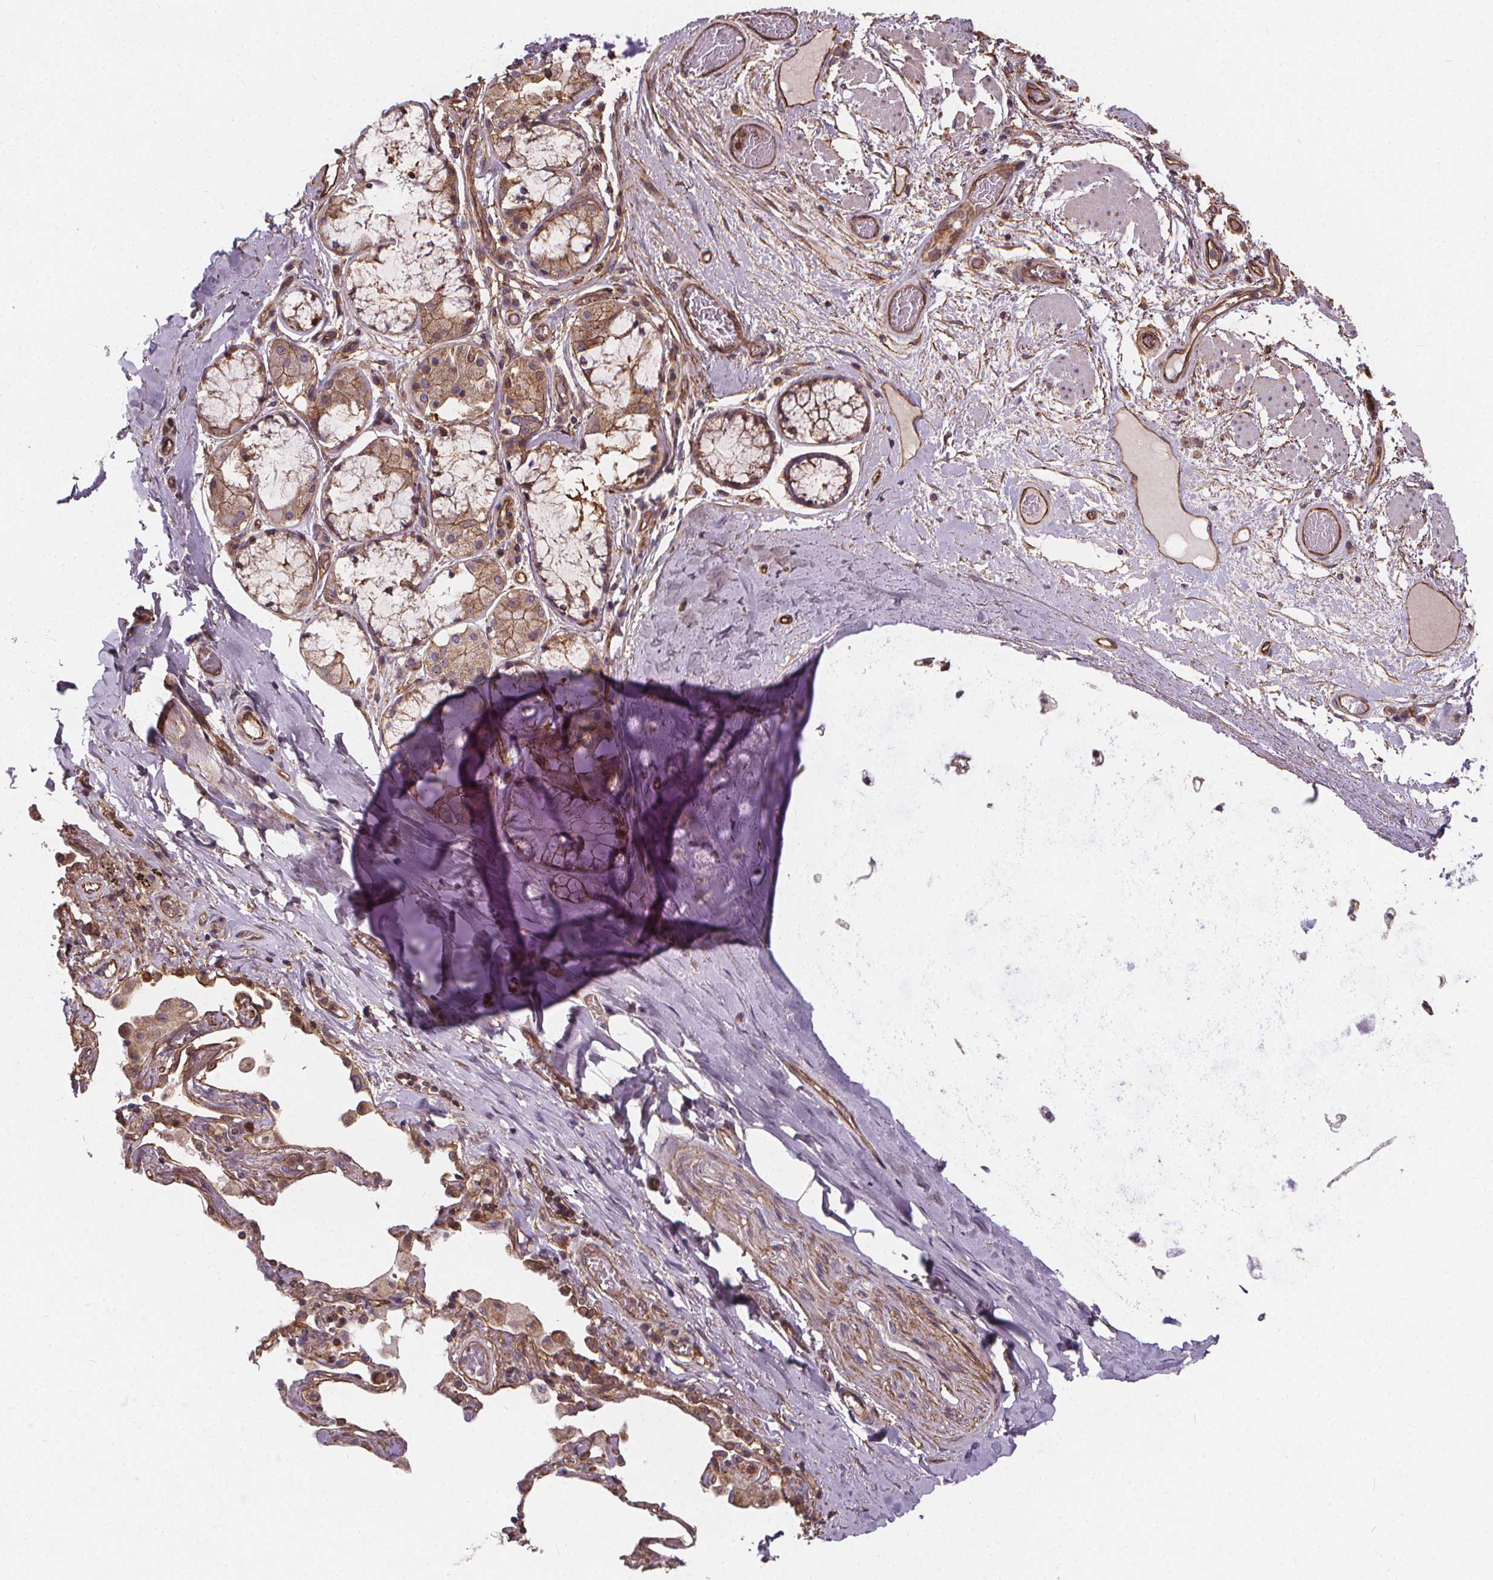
{"staining": {"intensity": "moderate", "quantity": ">75%", "location": "cytoplasmic/membranous"}, "tissue": "adipose tissue", "cell_type": "Adipocytes", "image_type": "normal", "snomed": [{"axis": "morphology", "description": "Normal tissue, NOS"}, {"axis": "topography", "description": "Cartilage tissue"}, {"axis": "topography", "description": "Bronchus"}], "caption": "Protein expression analysis of normal adipose tissue shows moderate cytoplasmic/membranous positivity in about >75% of adipocytes.", "gene": "CLINT1", "patient": {"sex": "male", "age": 64}}